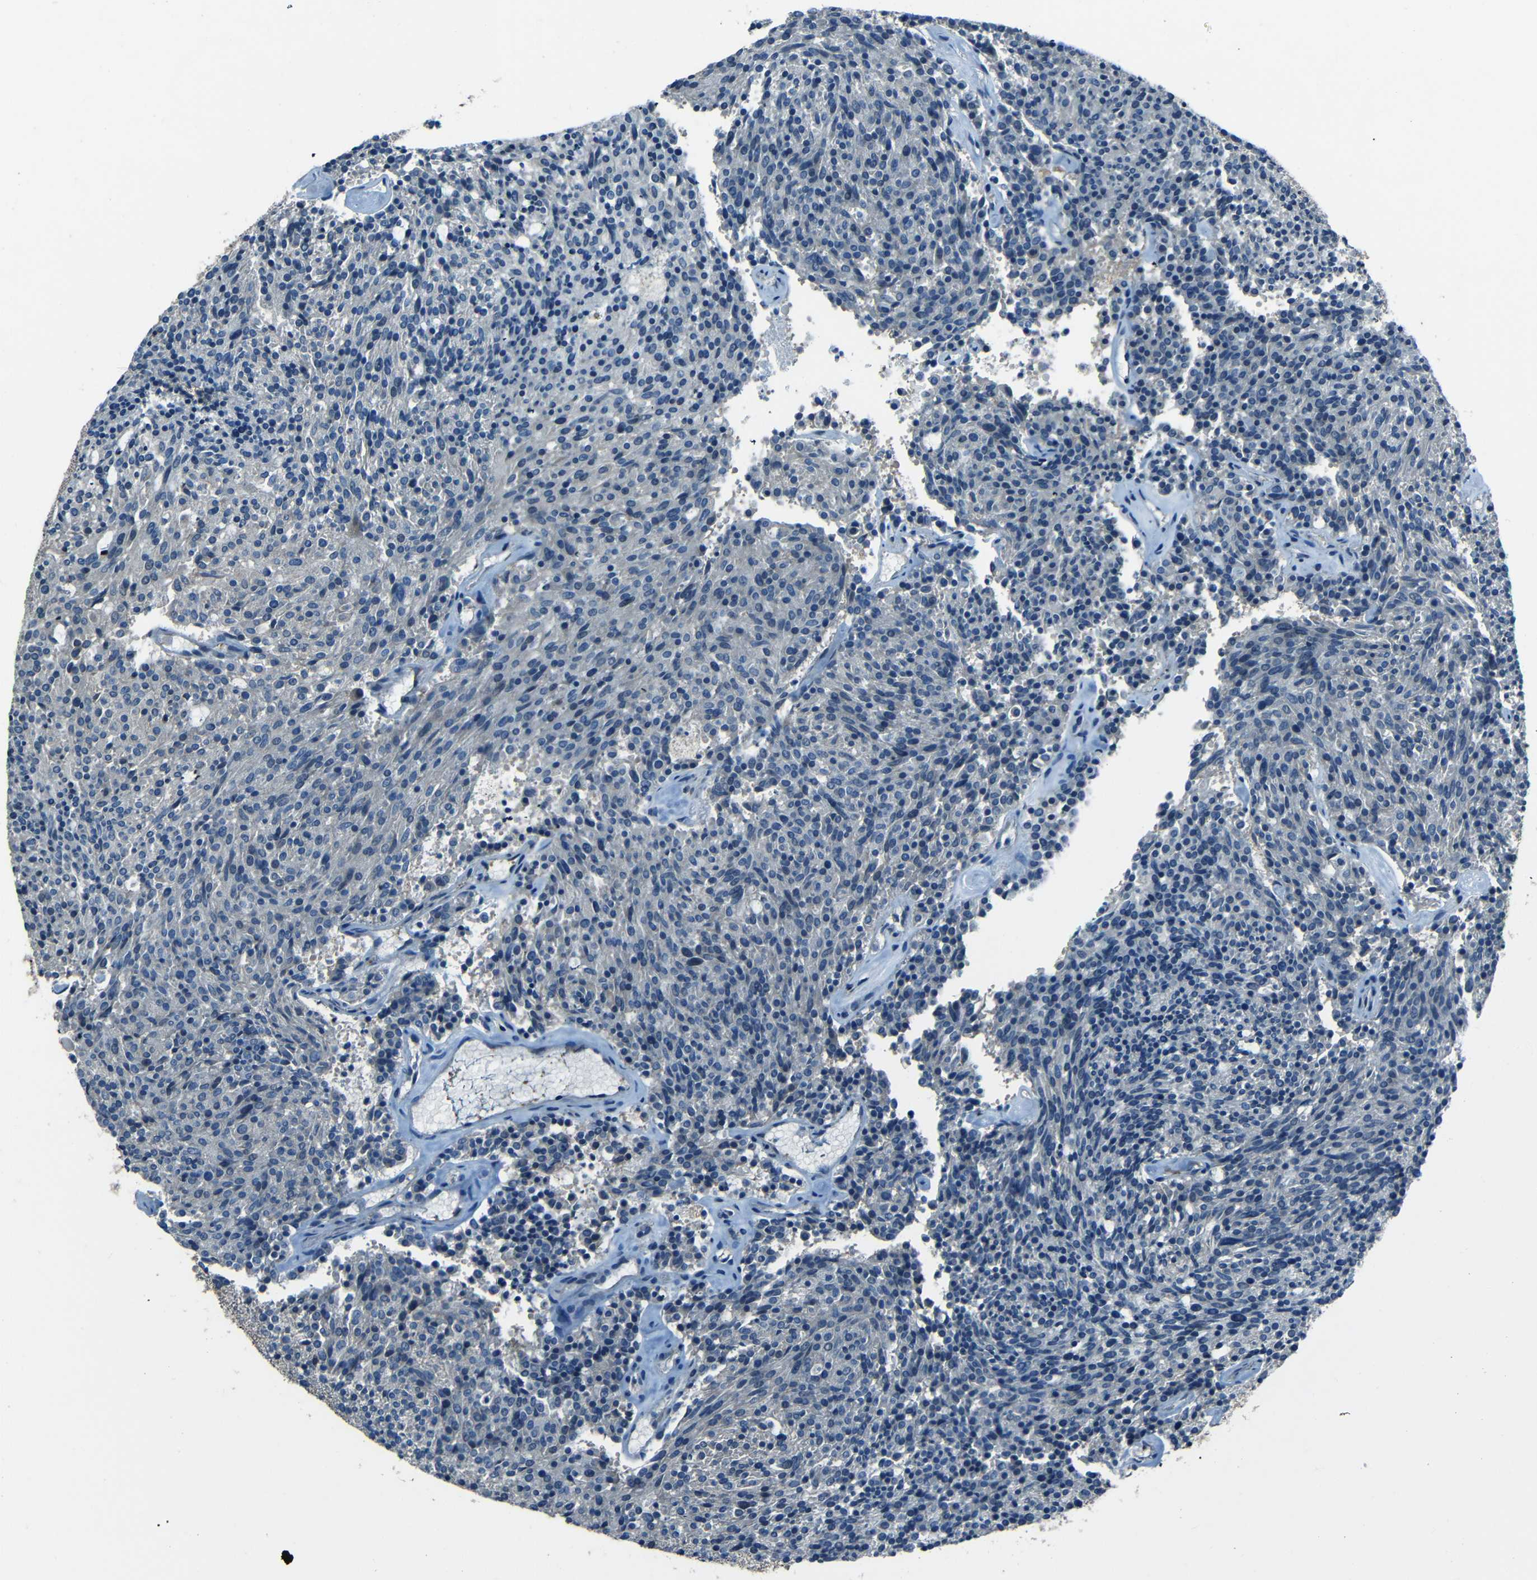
{"staining": {"intensity": "negative", "quantity": "none", "location": "none"}, "tissue": "carcinoid", "cell_type": "Tumor cells", "image_type": "cancer", "snomed": [{"axis": "morphology", "description": "Carcinoid, malignant, NOS"}, {"axis": "topography", "description": "Pancreas"}], "caption": "The photomicrograph exhibits no significant staining in tumor cells of carcinoid (malignant).", "gene": "SLA", "patient": {"sex": "female", "age": 54}}